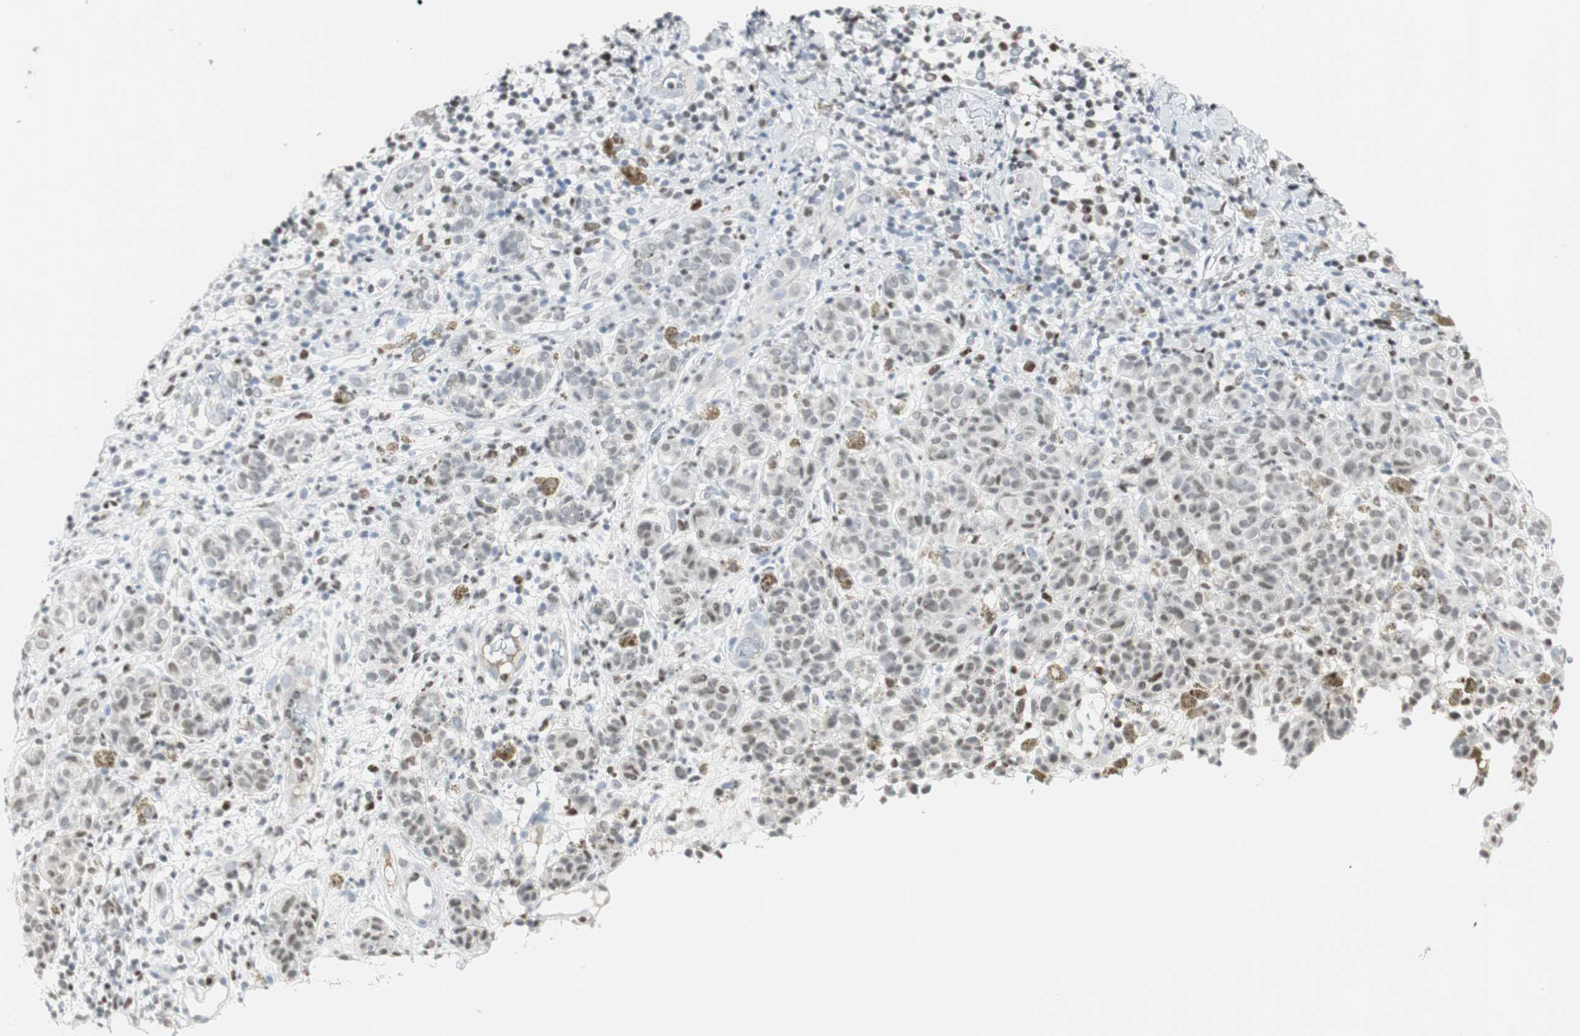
{"staining": {"intensity": "weak", "quantity": "<25%", "location": "nuclear"}, "tissue": "melanoma", "cell_type": "Tumor cells", "image_type": "cancer", "snomed": [{"axis": "morphology", "description": "Malignant melanoma, NOS"}, {"axis": "topography", "description": "Skin"}], "caption": "An immunohistochemistry micrograph of melanoma is shown. There is no staining in tumor cells of melanoma. The staining is performed using DAB brown chromogen with nuclei counter-stained in using hematoxylin.", "gene": "ZBTB7B", "patient": {"sex": "male", "age": 64}}